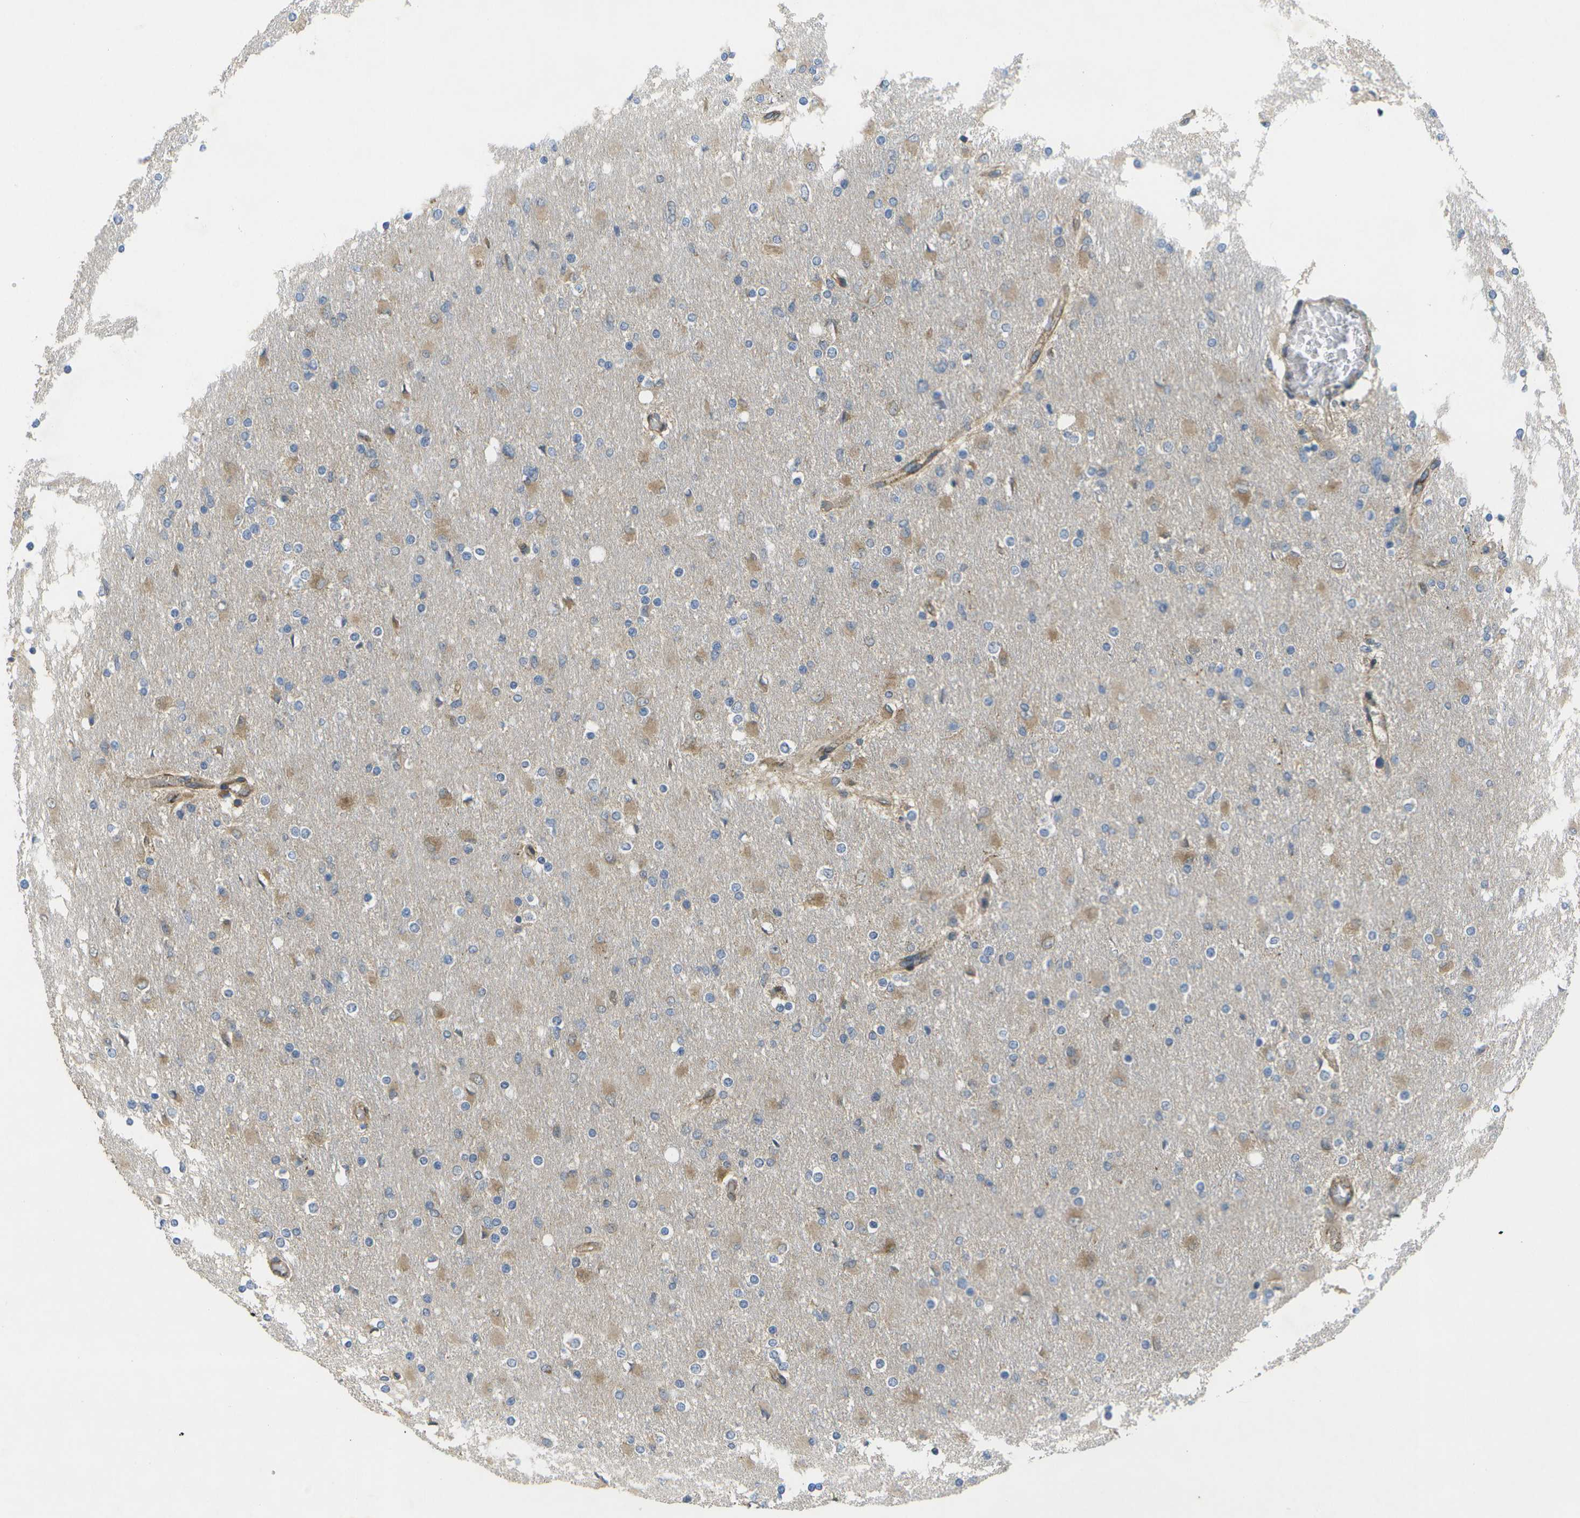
{"staining": {"intensity": "moderate", "quantity": "25%-75%", "location": "cytoplasmic/membranous"}, "tissue": "glioma", "cell_type": "Tumor cells", "image_type": "cancer", "snomed": [{"axis": "morphology", "description": "Glioma, malignant, High grade"}, {"axis": "topography", "description": "Cerebral cortex"}], "caption": "High-power microscopy captured an immunohistochemistry micrograph of glioma, revealing moderate cytoplasmic/membranous expression in approximately 25%-75% of tumor cells.", "gene": "DPM3", "patient": {"sex": "female", "age": 36}}